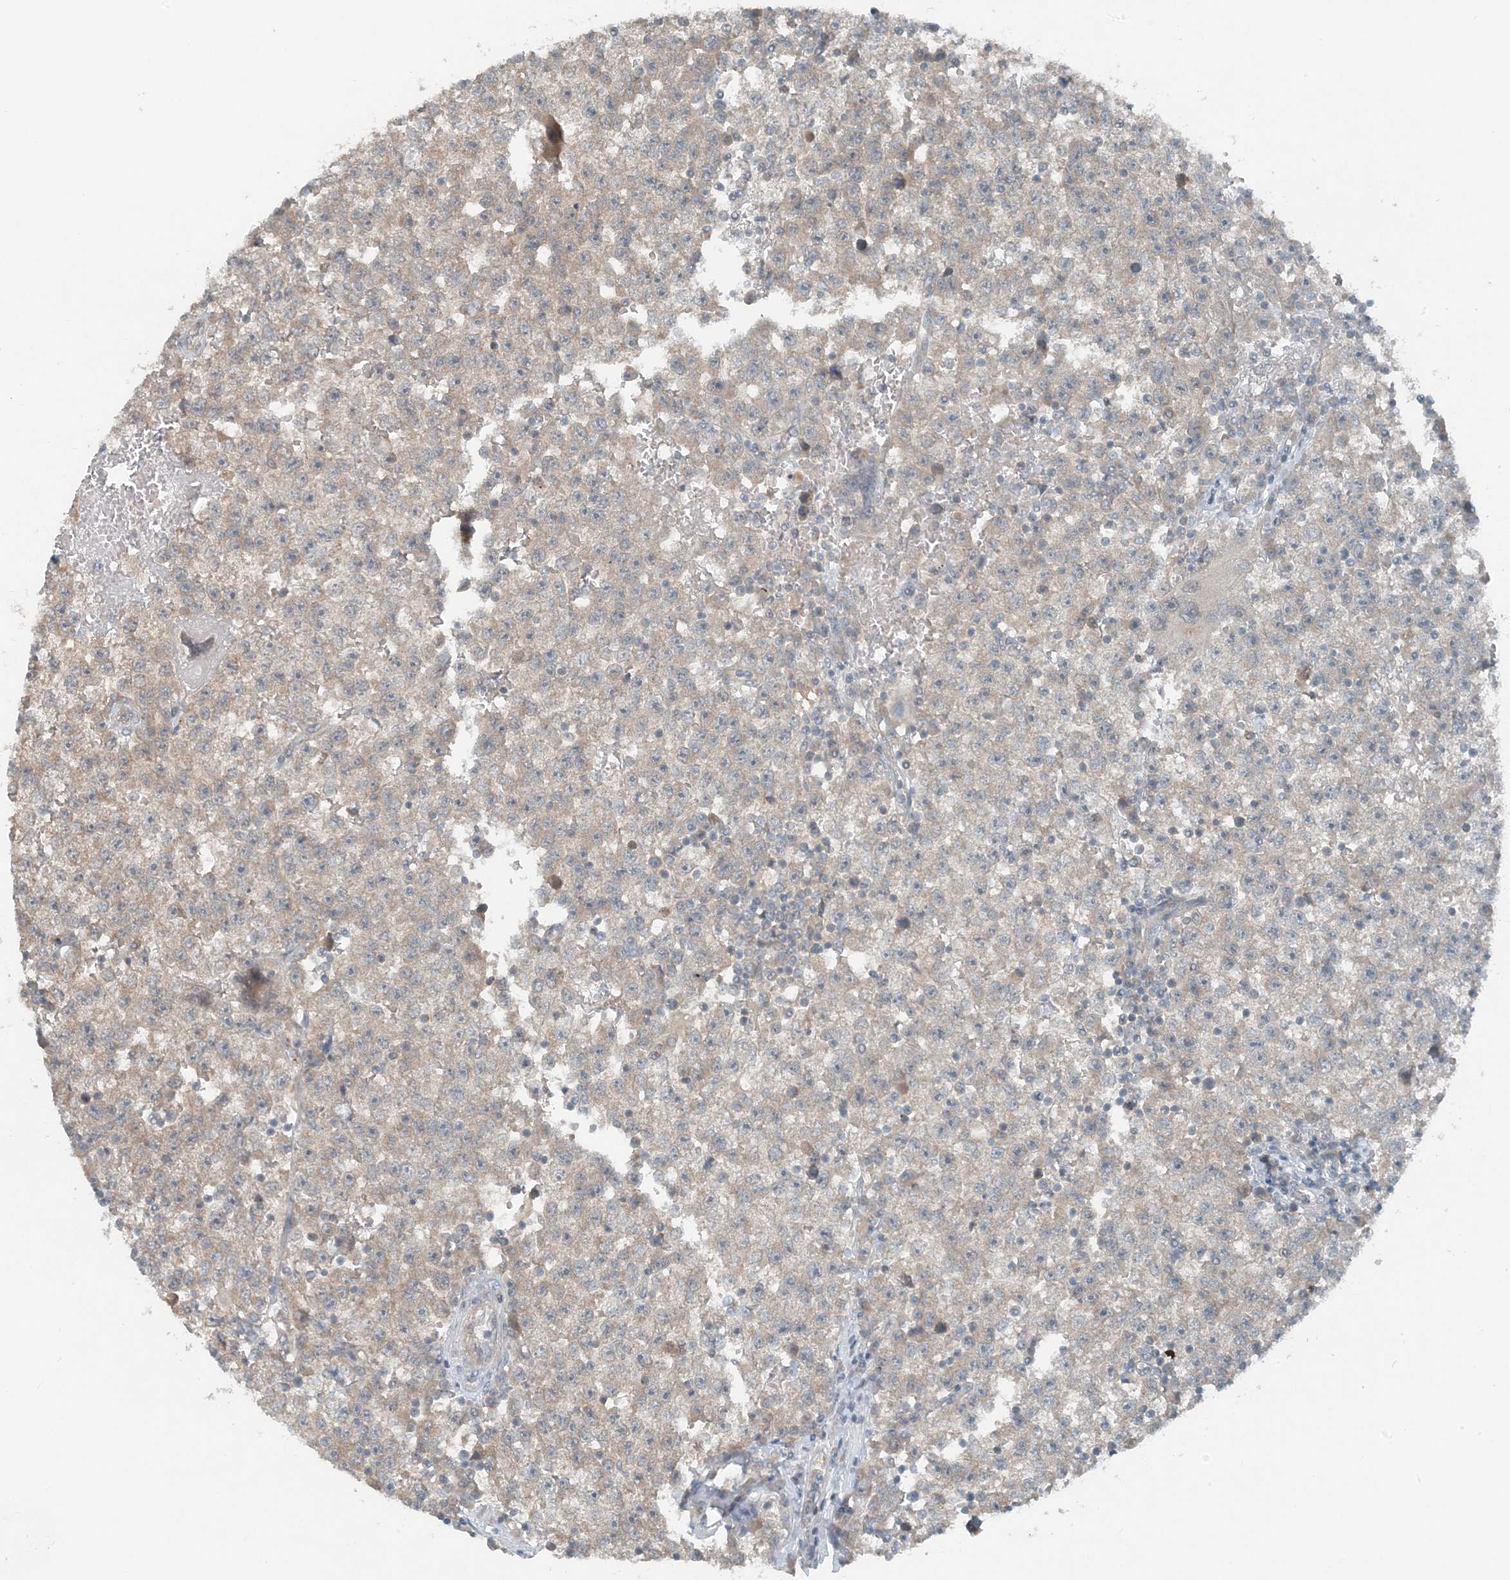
{"staining": {"intensity": "weak", "quantity": "<25%", "location": "cytoplasmic/membranous"}, "tissue": "testis cancer", "cell_type": "Tumor cells", "image_type": "cancer", "snomed": [{"axis": "morphology", "description": "Seminoma, NOS"}, {"axis": "topography", "description": "Testis"}], "caption": "IHC photomicrograph of neoplastic tissue: human testis cancer (seminoma) stained with DAB (3,3'-diaminobenzidine) reveals no significant protein staining in tumor cells.", "gene": "MITD1", "patient": {"sex": "male", "age": 22}}